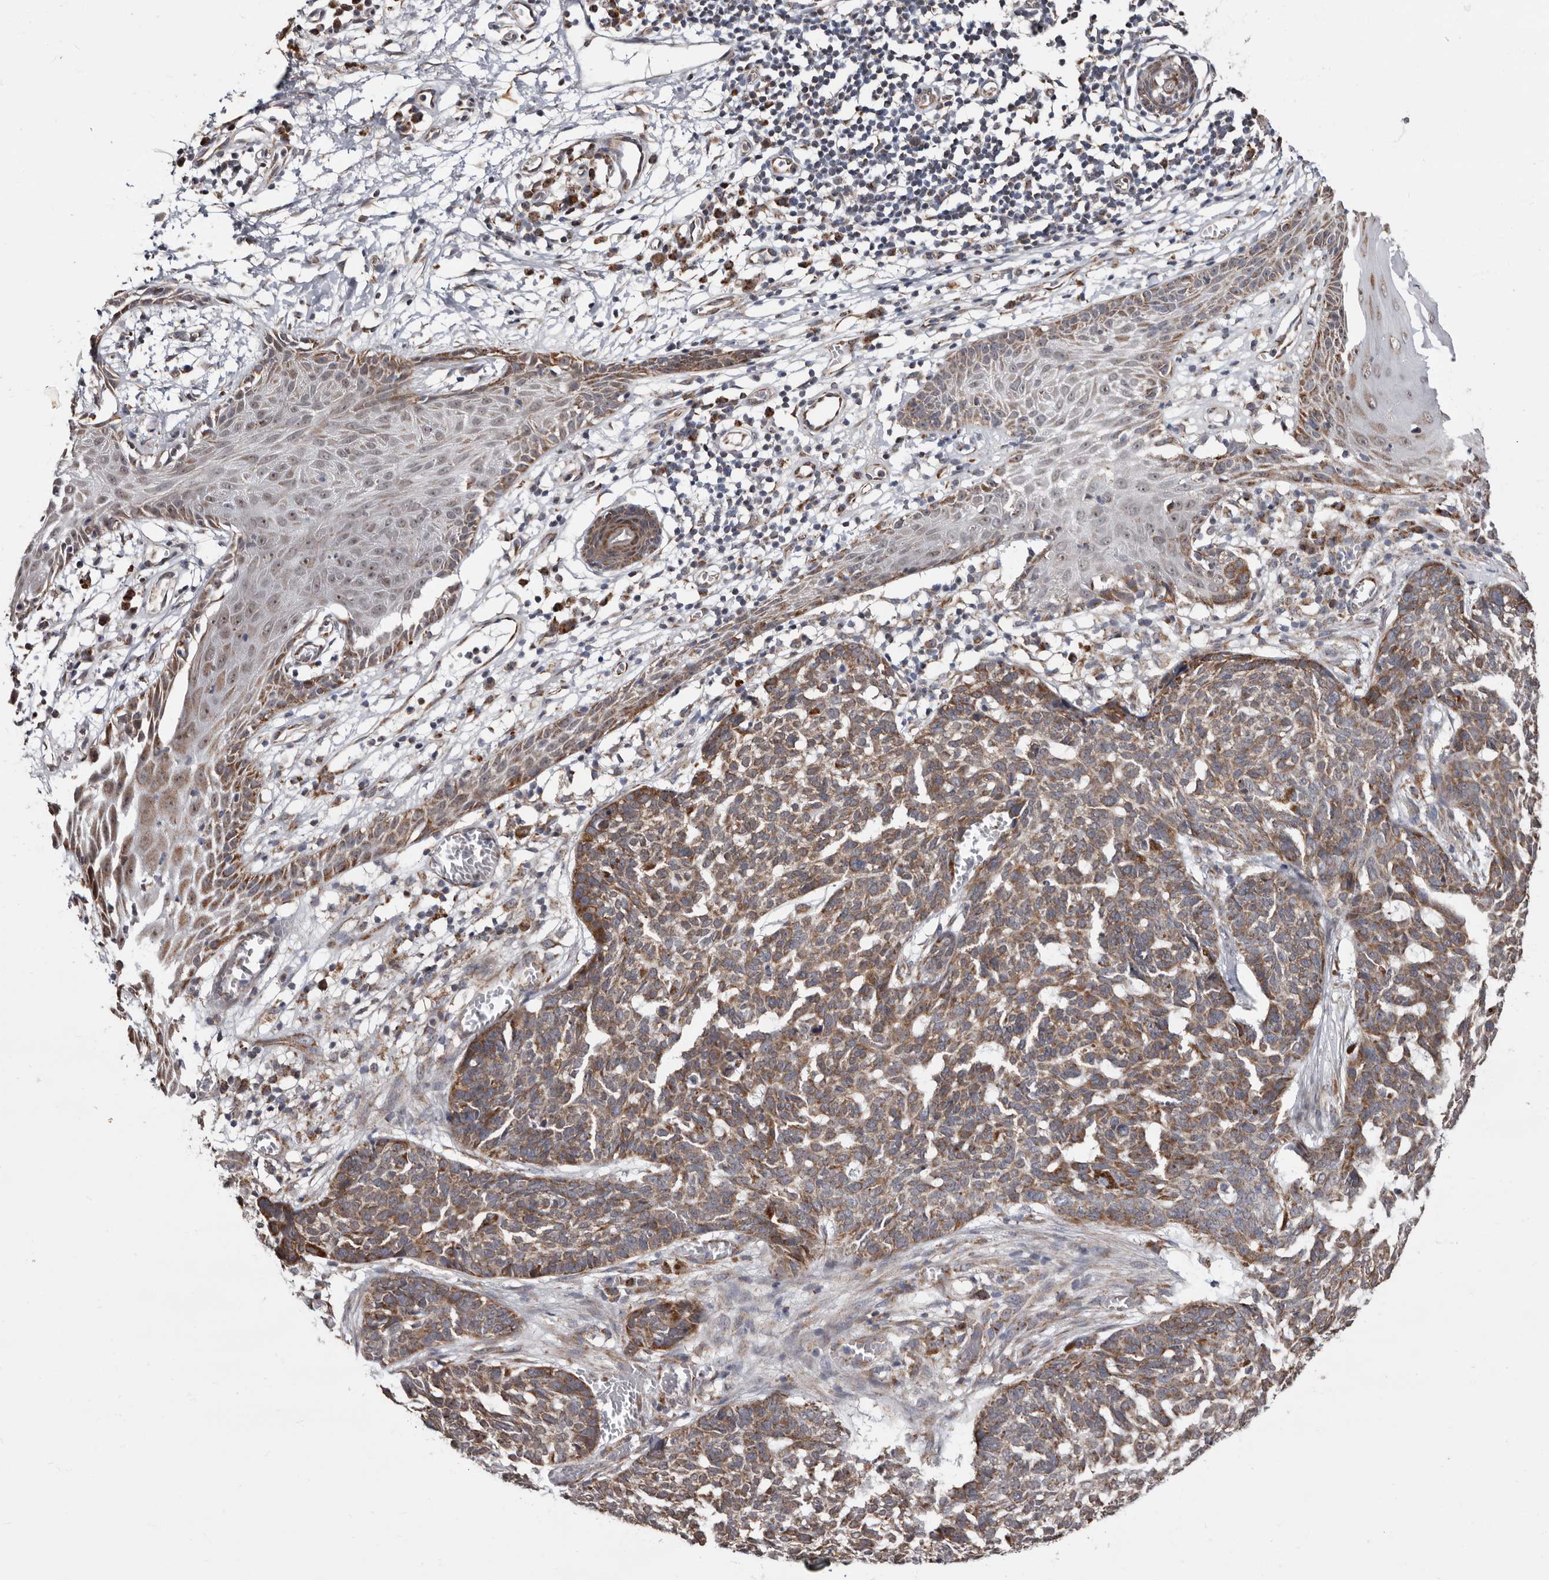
{"staining": {"intensity": "moderate", "quantity": ">75%", "location": "cytoplasmic/membranous"}, "tissue": "skin cancer", "cell_type": "Tumor cells", "image_type": "cancer", "snomed": [{"axis": "morphology", "description": "Basal cell carcinoma"}, {"axis": "topography", "description": "Skin"}], "caption": "DAB (3,3'-diaminobenzidine) immunohistochemical staining of human skin cancer (basal cell carcinoma) shows moderate cytoplasmic/membranous protein expression in approximately >75% of tumor cells. (DAB (3,3'-diaminobenzidine) IHC with brightfield microscopy, high magnification).", "gene": "MRPL18", "patient": {"sex": "male", "age": 85}}